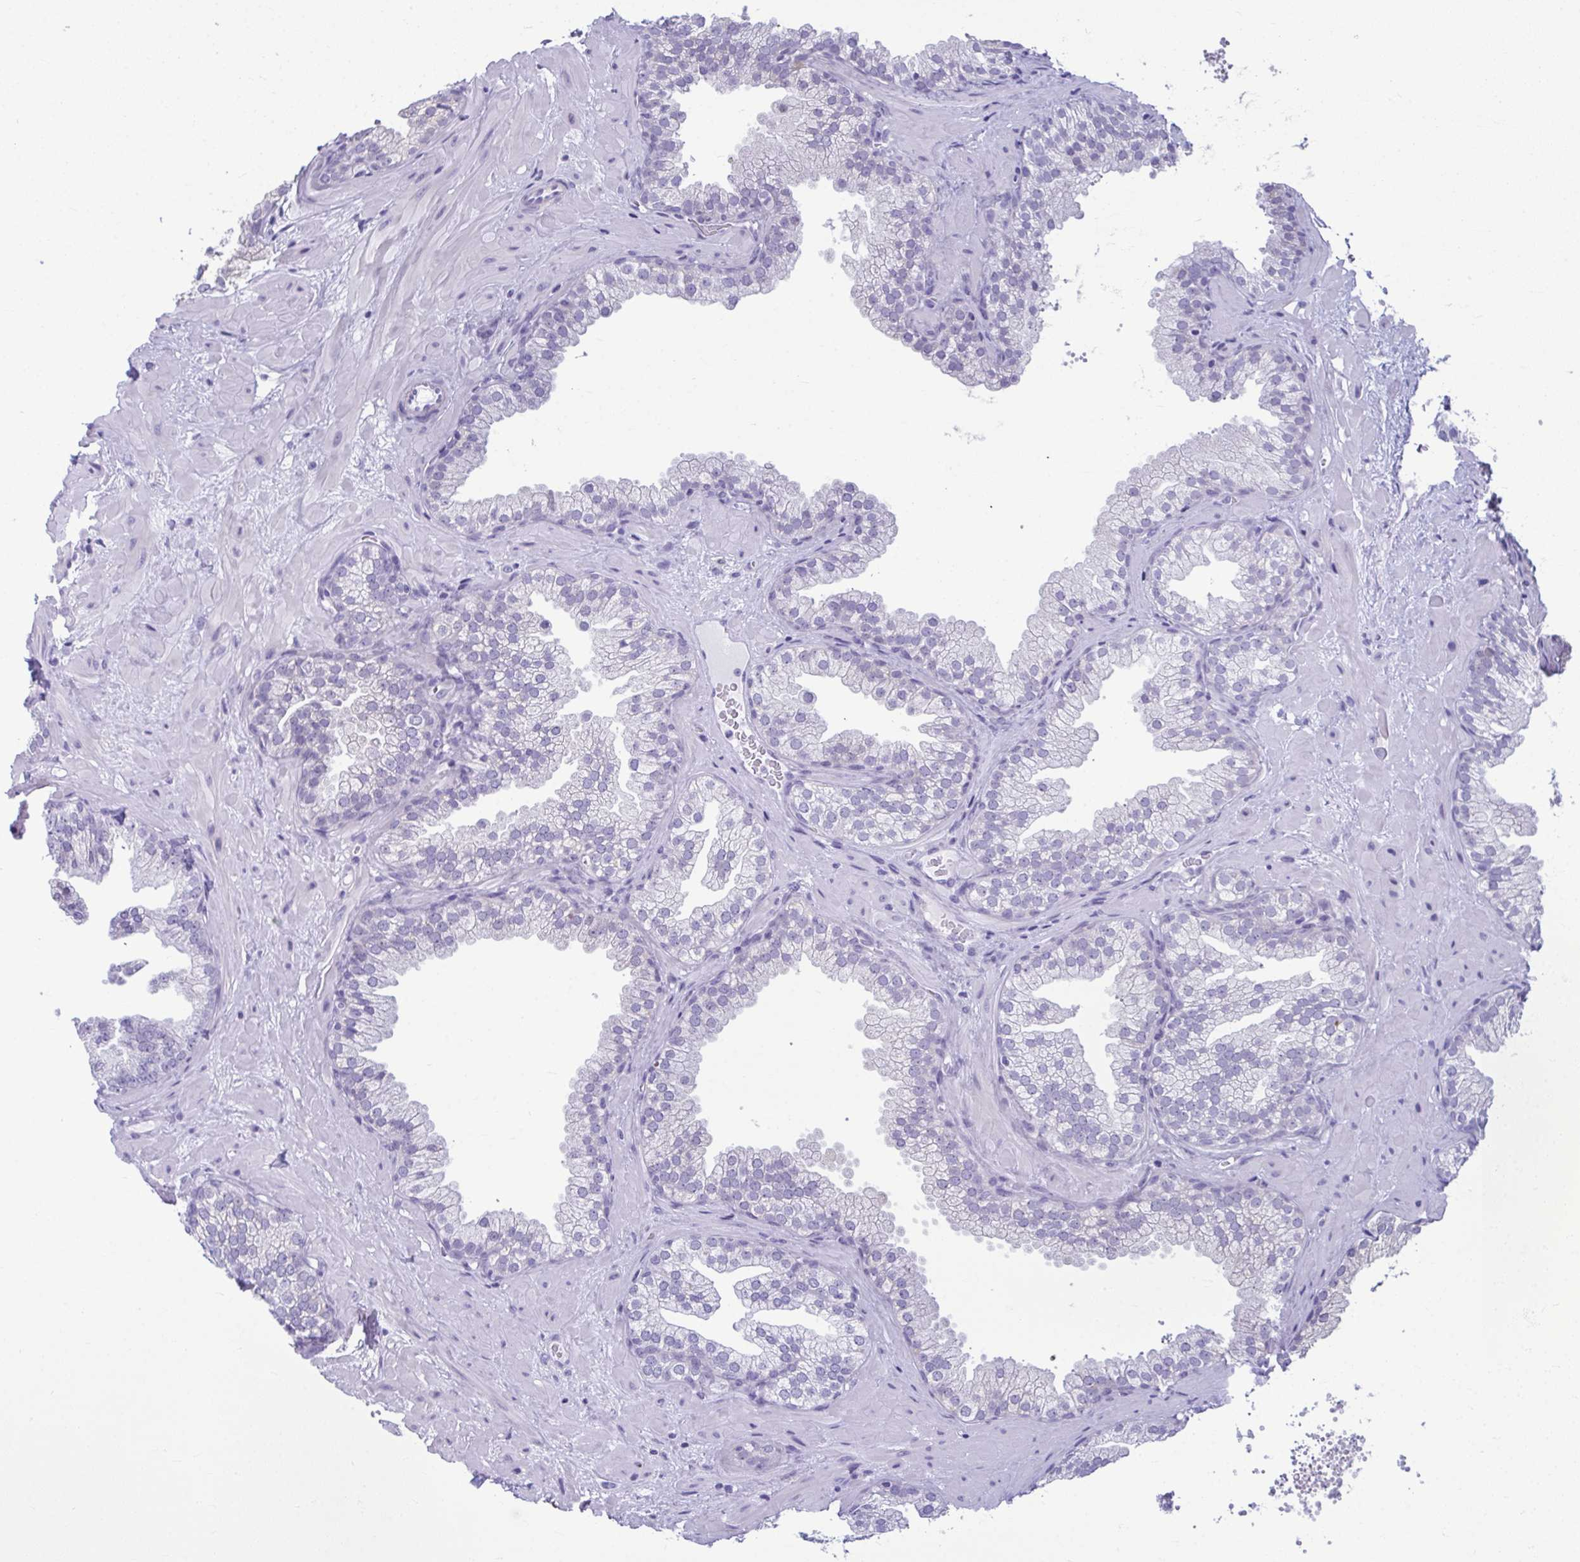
{"staining": {"intensity": "negative", "quantity": "none", "location": "none"}, "tissue": "prostate", "cell_type": "Glandular cells", "image_type": "normal", "snomed": [{"axis": "morphology", "description": "Normal tissue, NOS"}, {"axis": "topography", "description": "Prostate"}], "caption": "Glandular cells show no significant protein expression in normal prostate.", "gene": "SERPINI1", "patient": {"sex": "male", "age": 37}}